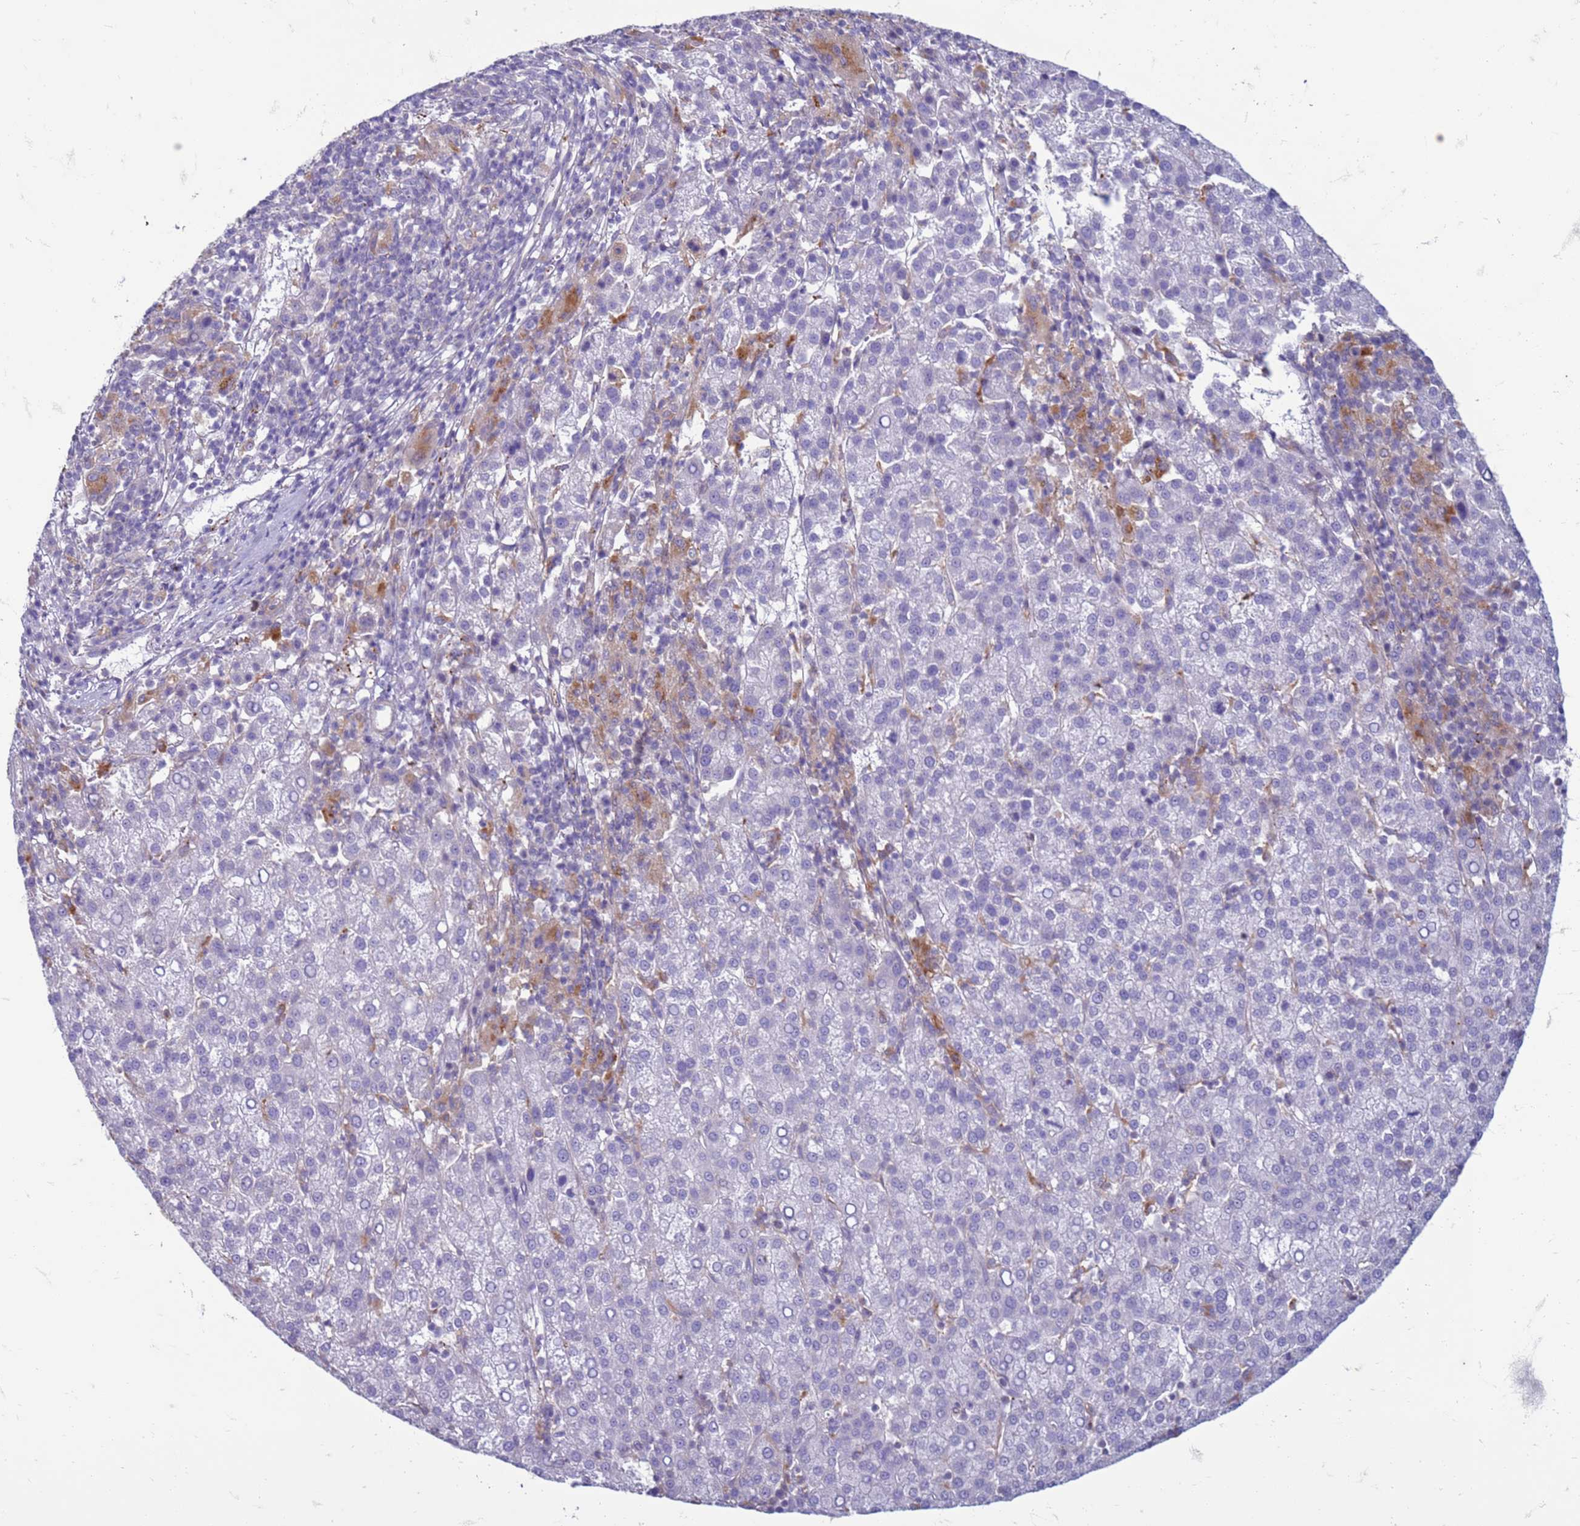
{"staining": {"intensity": "negative", "quantity": "none", "location": "none"}, "tissue": "liver cancer", "cell_type": "Tumor cells", "image_type": "cancer", "snomed": [{"axis": "morphology", "description": "Carcinoma, Hepatocellular, NOS"}, {"axis": "topography", "description": "Liver"}], "caption": "Tumor cells are negative for protein expression in human liver cancer (hepatocellular carcinoma).", "gene": "SLC15A3", "patient": {"sex": "female", "age": 58}}